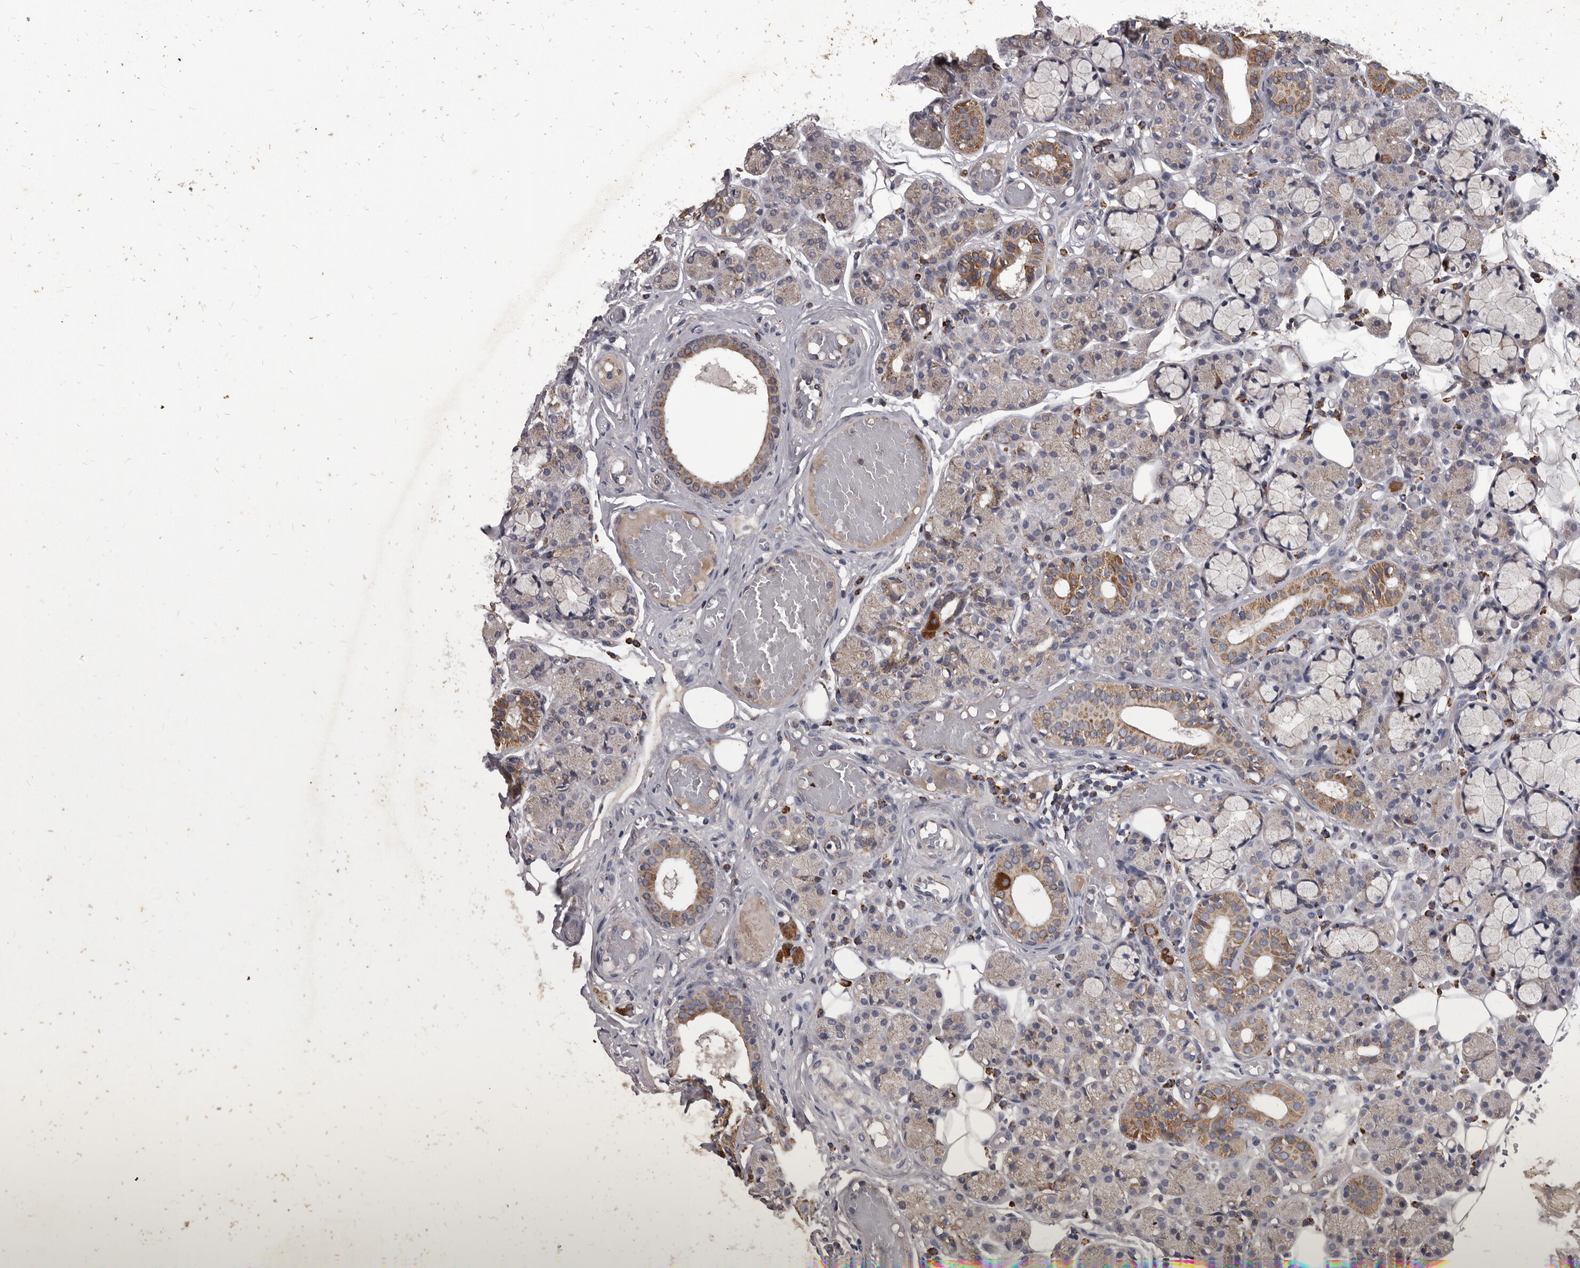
{"staining": {"intensity": "moderate", "quantity": "<25%", "location": "cytoplasmic/membranous"}, "tissue": "salivary gland", "cell_type": "Glandular cells", "image_type": "normal", "snomed": [{"axis": "morphology", "description": "Normal tissue, NOS"}, {"axis": "topography", "description": "Salivary gland"}], "caption": "Glandular cells show low levels of moderate cytoplasmic/membranous expression in about <25% of cells in unremarkable salivary gland. Immunohistochemistry stains the protein of interest in brown and the nuclei are stained blue.", "gene": "ALDH5A1", "patient": {"sex": "male", "age": 63}}